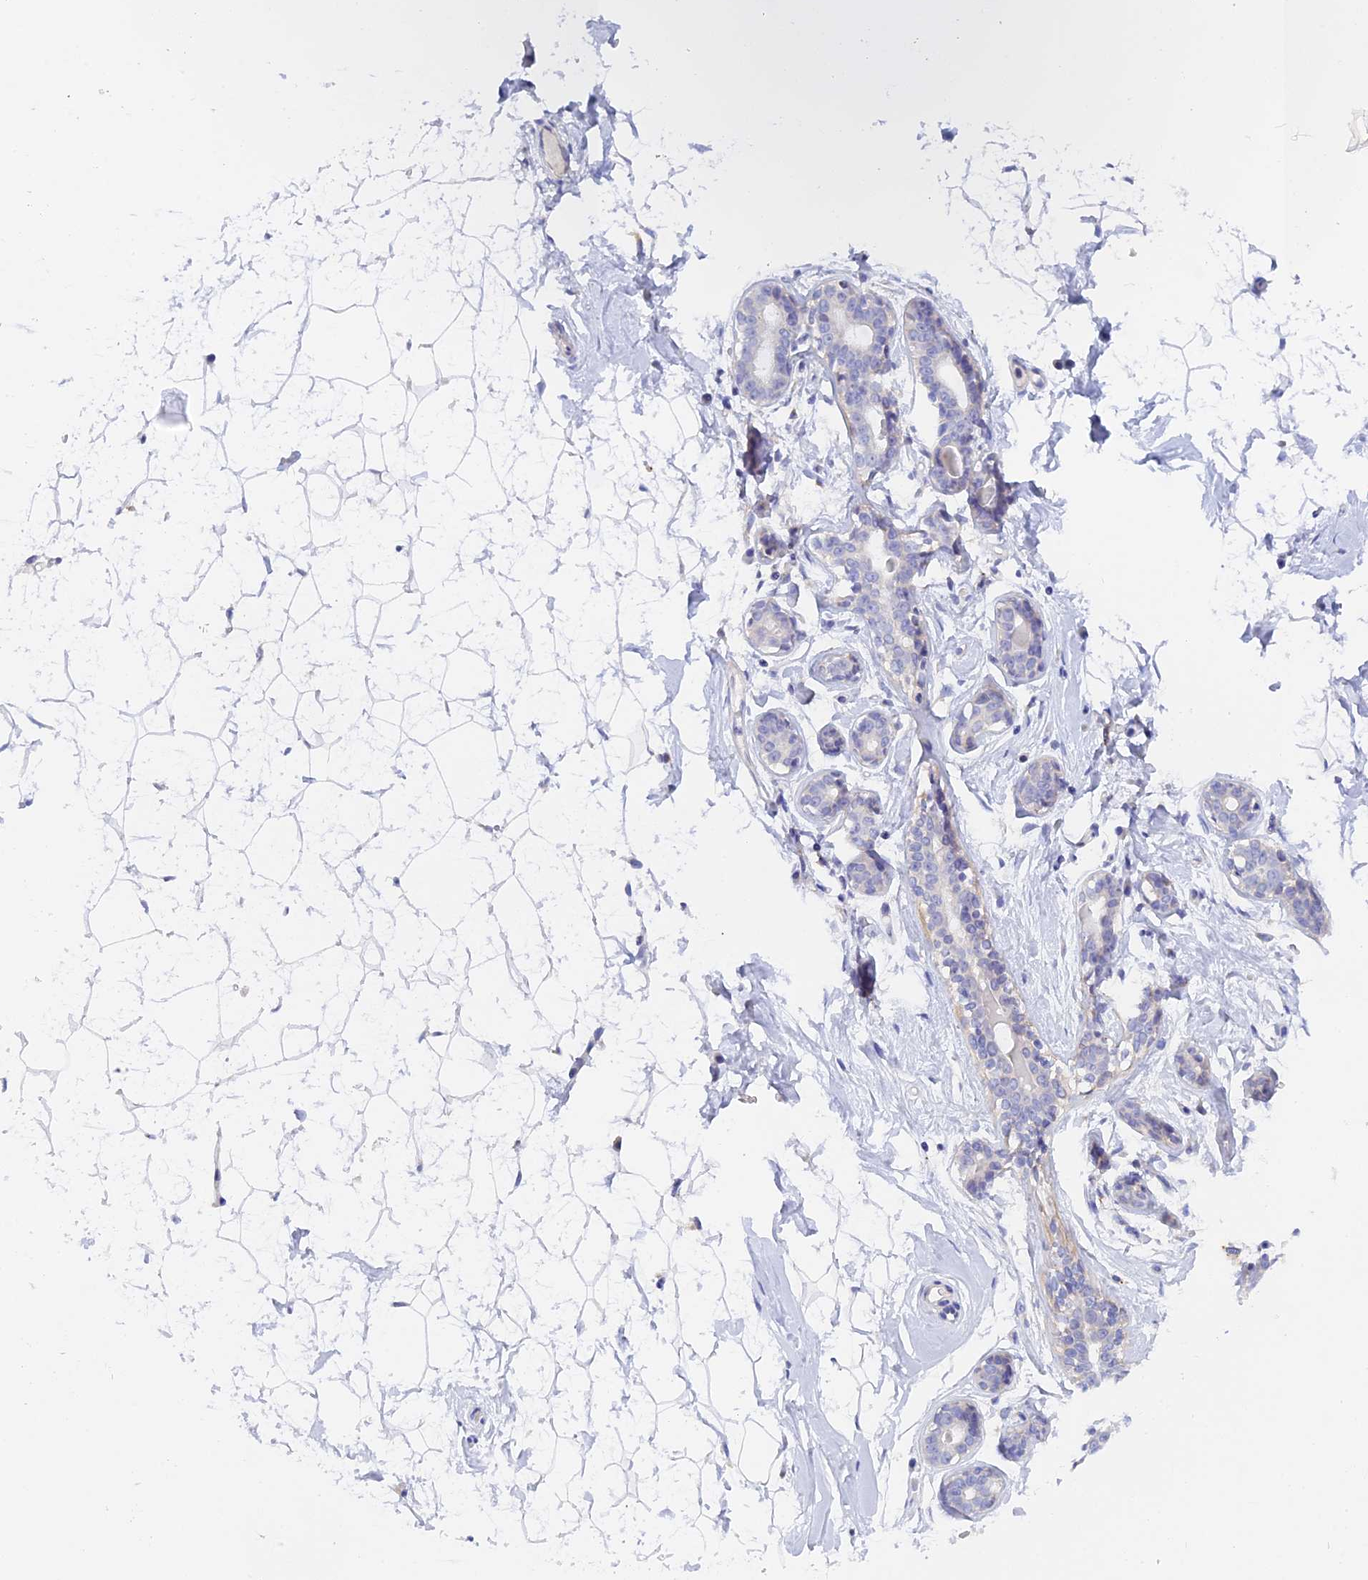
{"staining": {"intensity": "negative", "quantity": "none", "location": "none"}, "tissue": "breast", "cell_type": "Adipocytes", "image_type": "normal", "snomed": [{"axis": "morphology", "description": "Normal tissue, NOS"}, {"axis": "morphology", "description": "Adenoma, NOS"}, {"axis": "topography", "description": "Breast"}], "caption": "The micrograph displays no significant staining in adipocytes of breast. The staining was performed using DAB (3,3'-diaminobenzidine) to visualize the protein expression in brown, while the nuclei were stained in blue with hematoxylin (Magnification: 20x).", "gene": "GLB1L", "patient": {"sex": "female", "age": 23}}